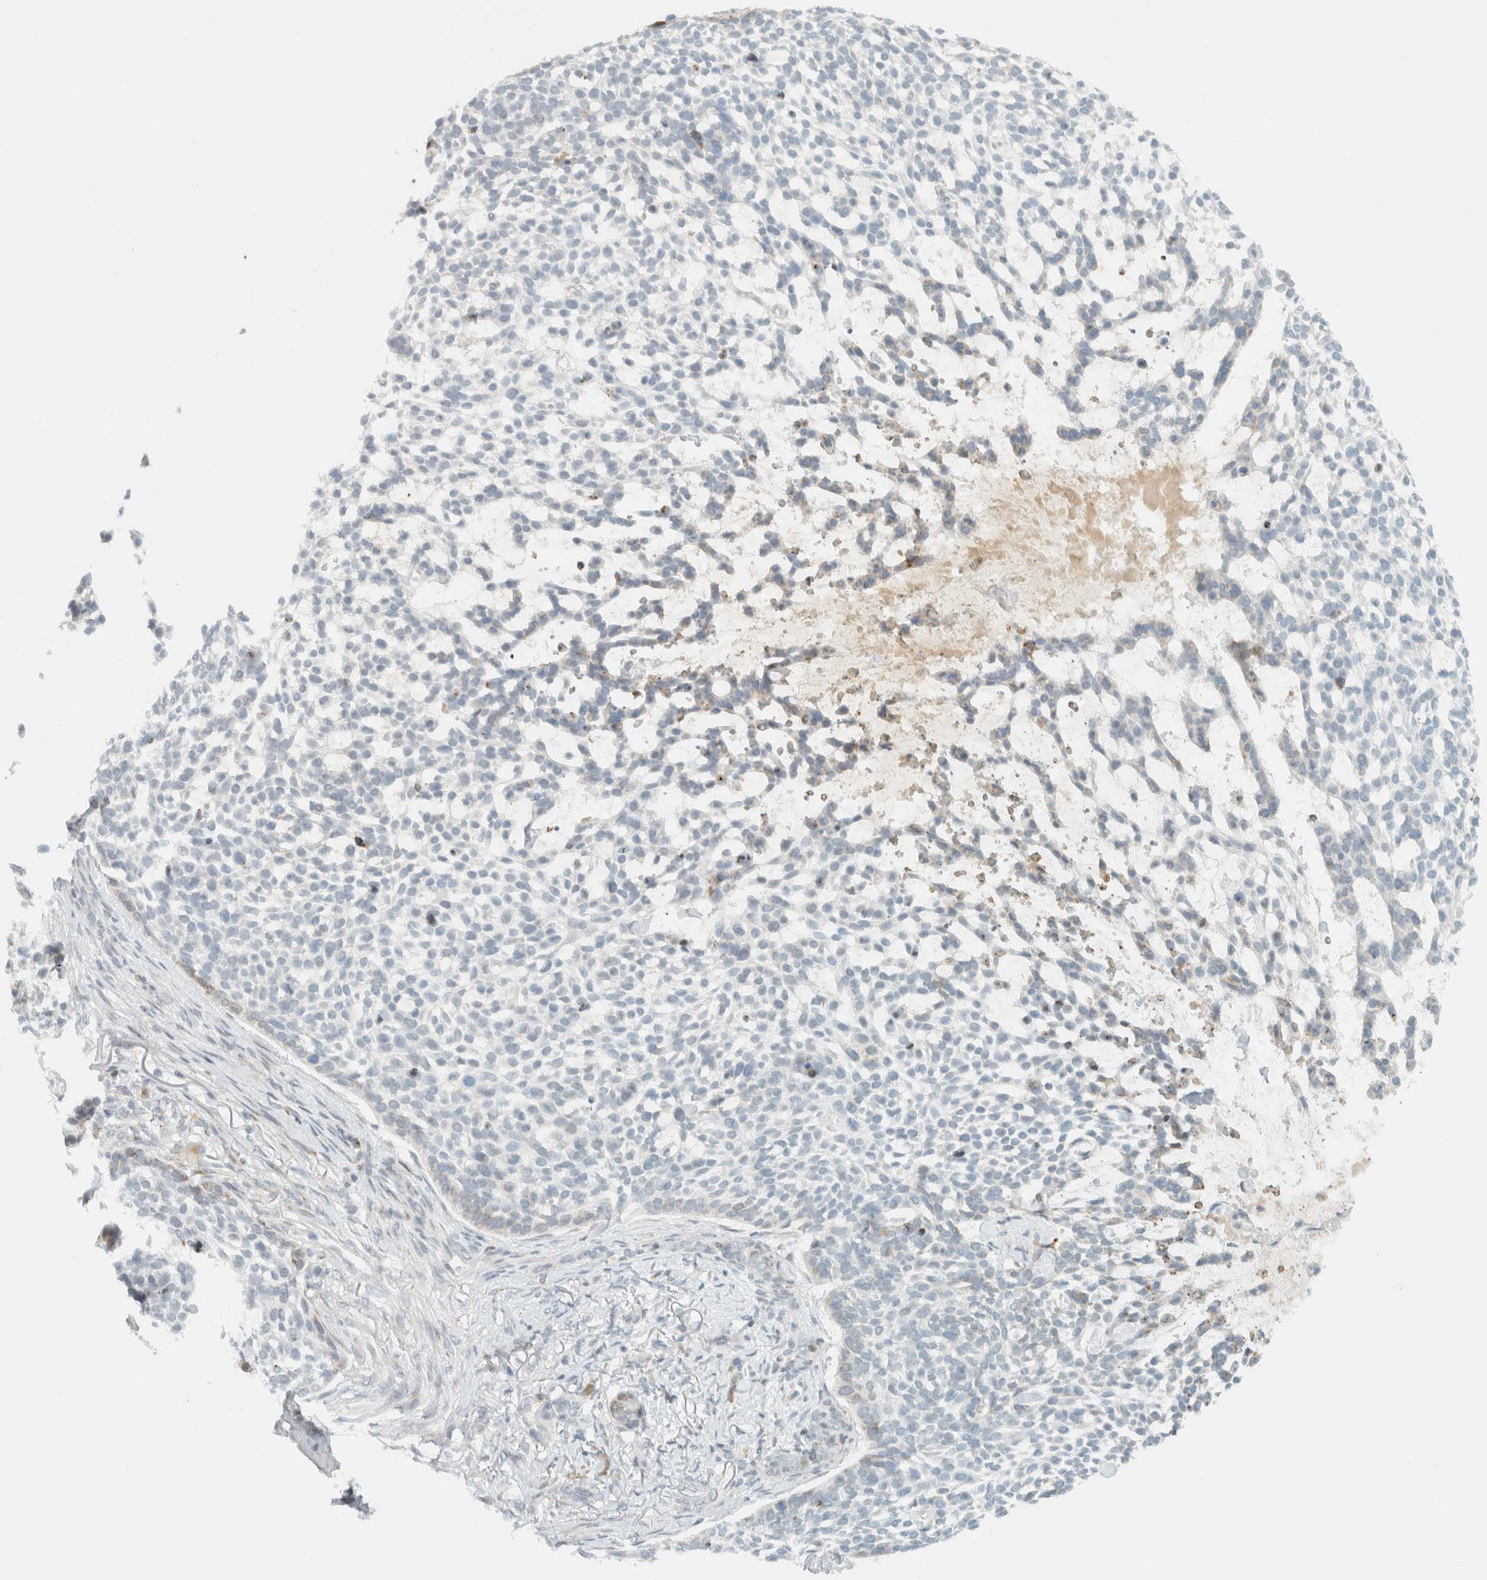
{"staining": {"intensity": "weak", "quantity": "<25%", "location": "cytoplasmic/membranous"}, "tissue": "skin cancer", "cell_type": "Tumor cells", "image_type": "cancer", "snomed": [{"axis": "morphology", "description": "Basal cell carcinoma"}, {"axis": "topography", "description": "Skin"}], "caption": "High magnification brightfield microscopy of basal cell carcinoma (skin) stained with DAB (brown) and counterstained with hematoxylin (blue): tumor cells show no significant expression.", "gene": "ITPRID1", "patient": {"sex": "female", "age": 64}}